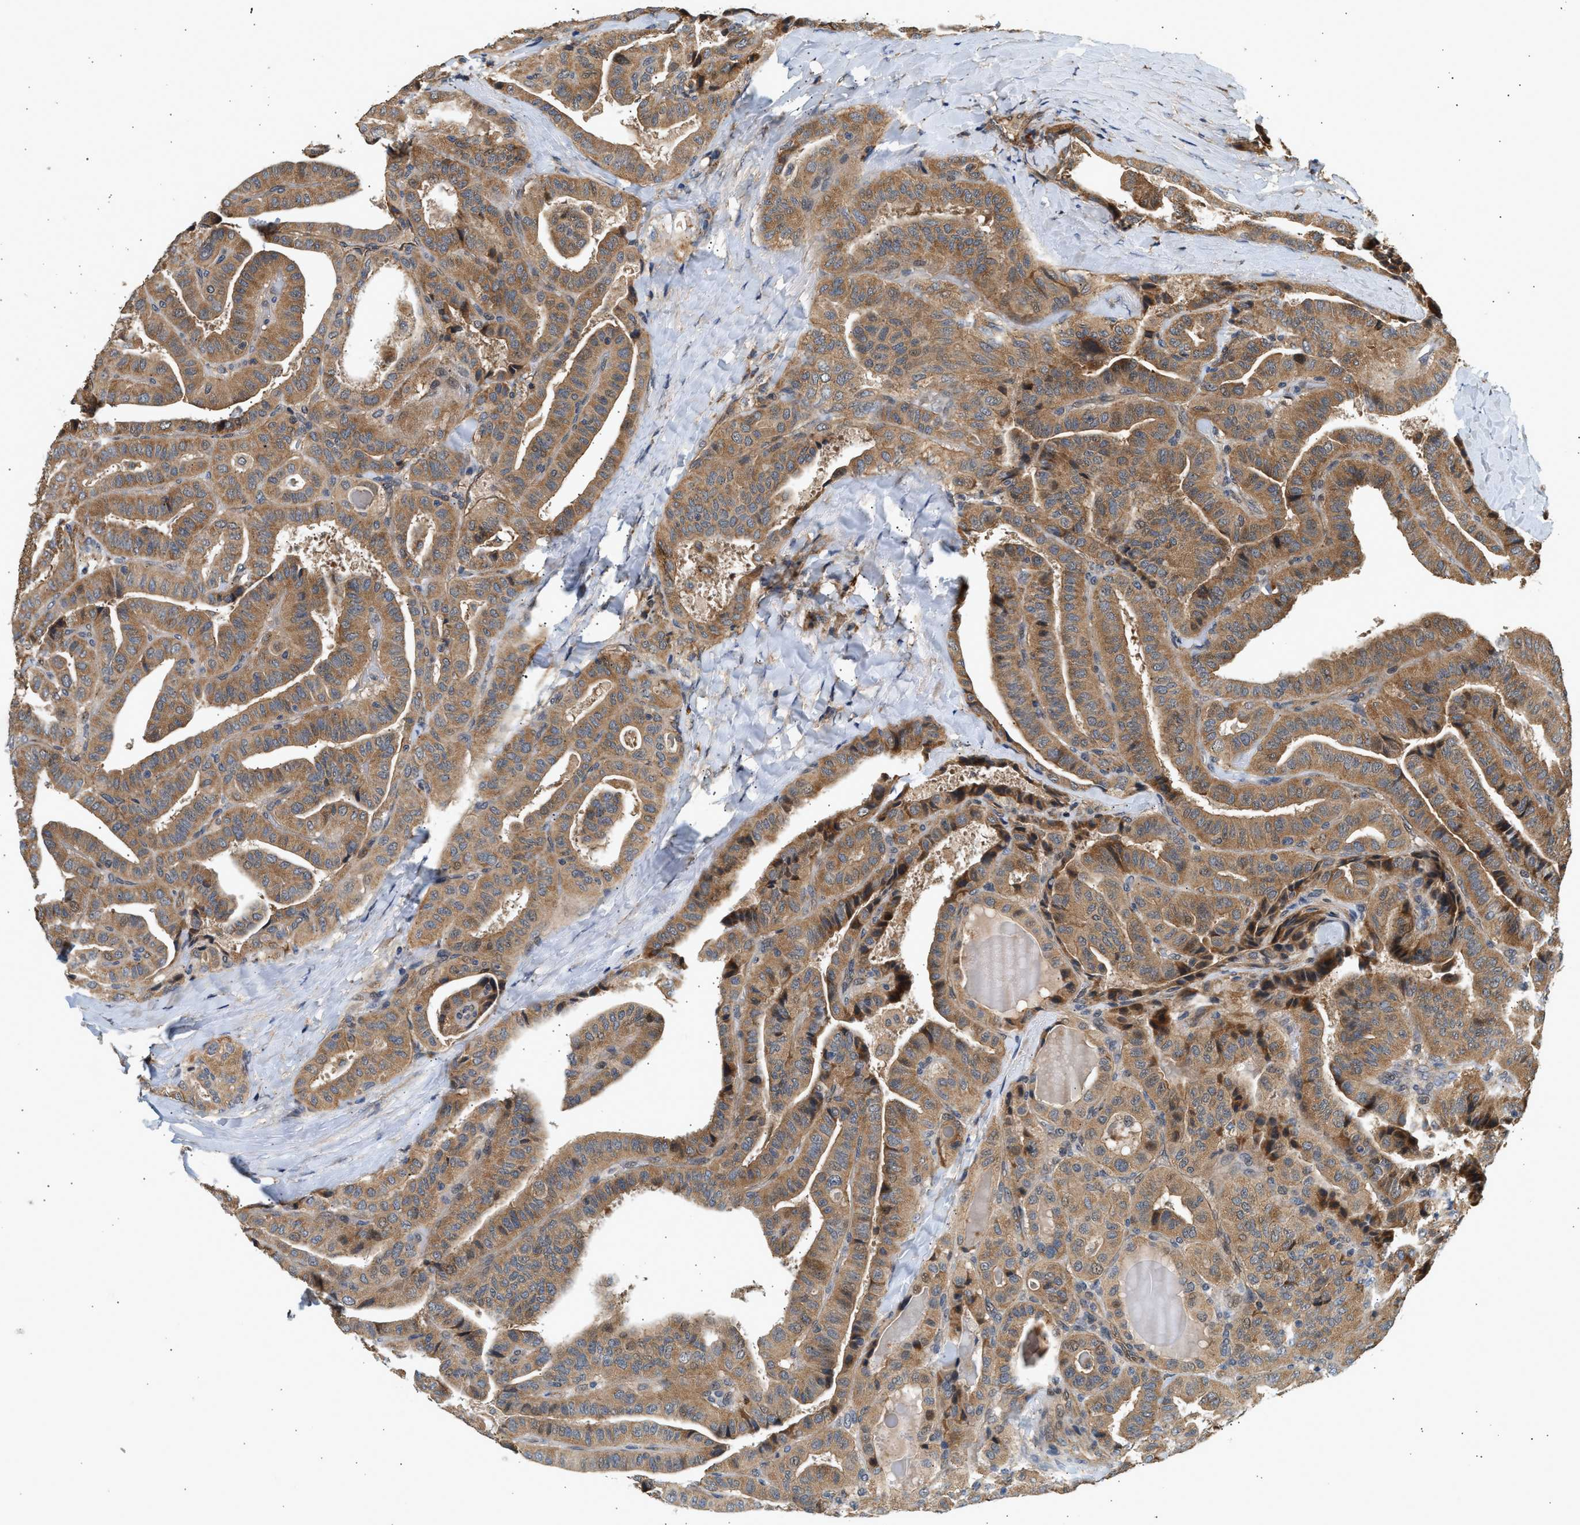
{"staining": {"intensity": "moderate", "quantity": ">75%", "location": "cytoplasmic/membranous"}, "tissue": "thyroid cancer", "cell_type": "Tumor cells", "image_type": "cancer", "snomed": [{"axis": "morphology", "description": "Papillary adenocarcinoma, NOS"}, {"axis": "topography", "description": "Thyroid gland"}], "caption": "The immunohistochemical stain labels moderate cytoplasmic/membranous staining in tumor cells of thyroid cancer tissue.", "gene": "DUSP14", "patient": {"sex": "male", "age": 77}}